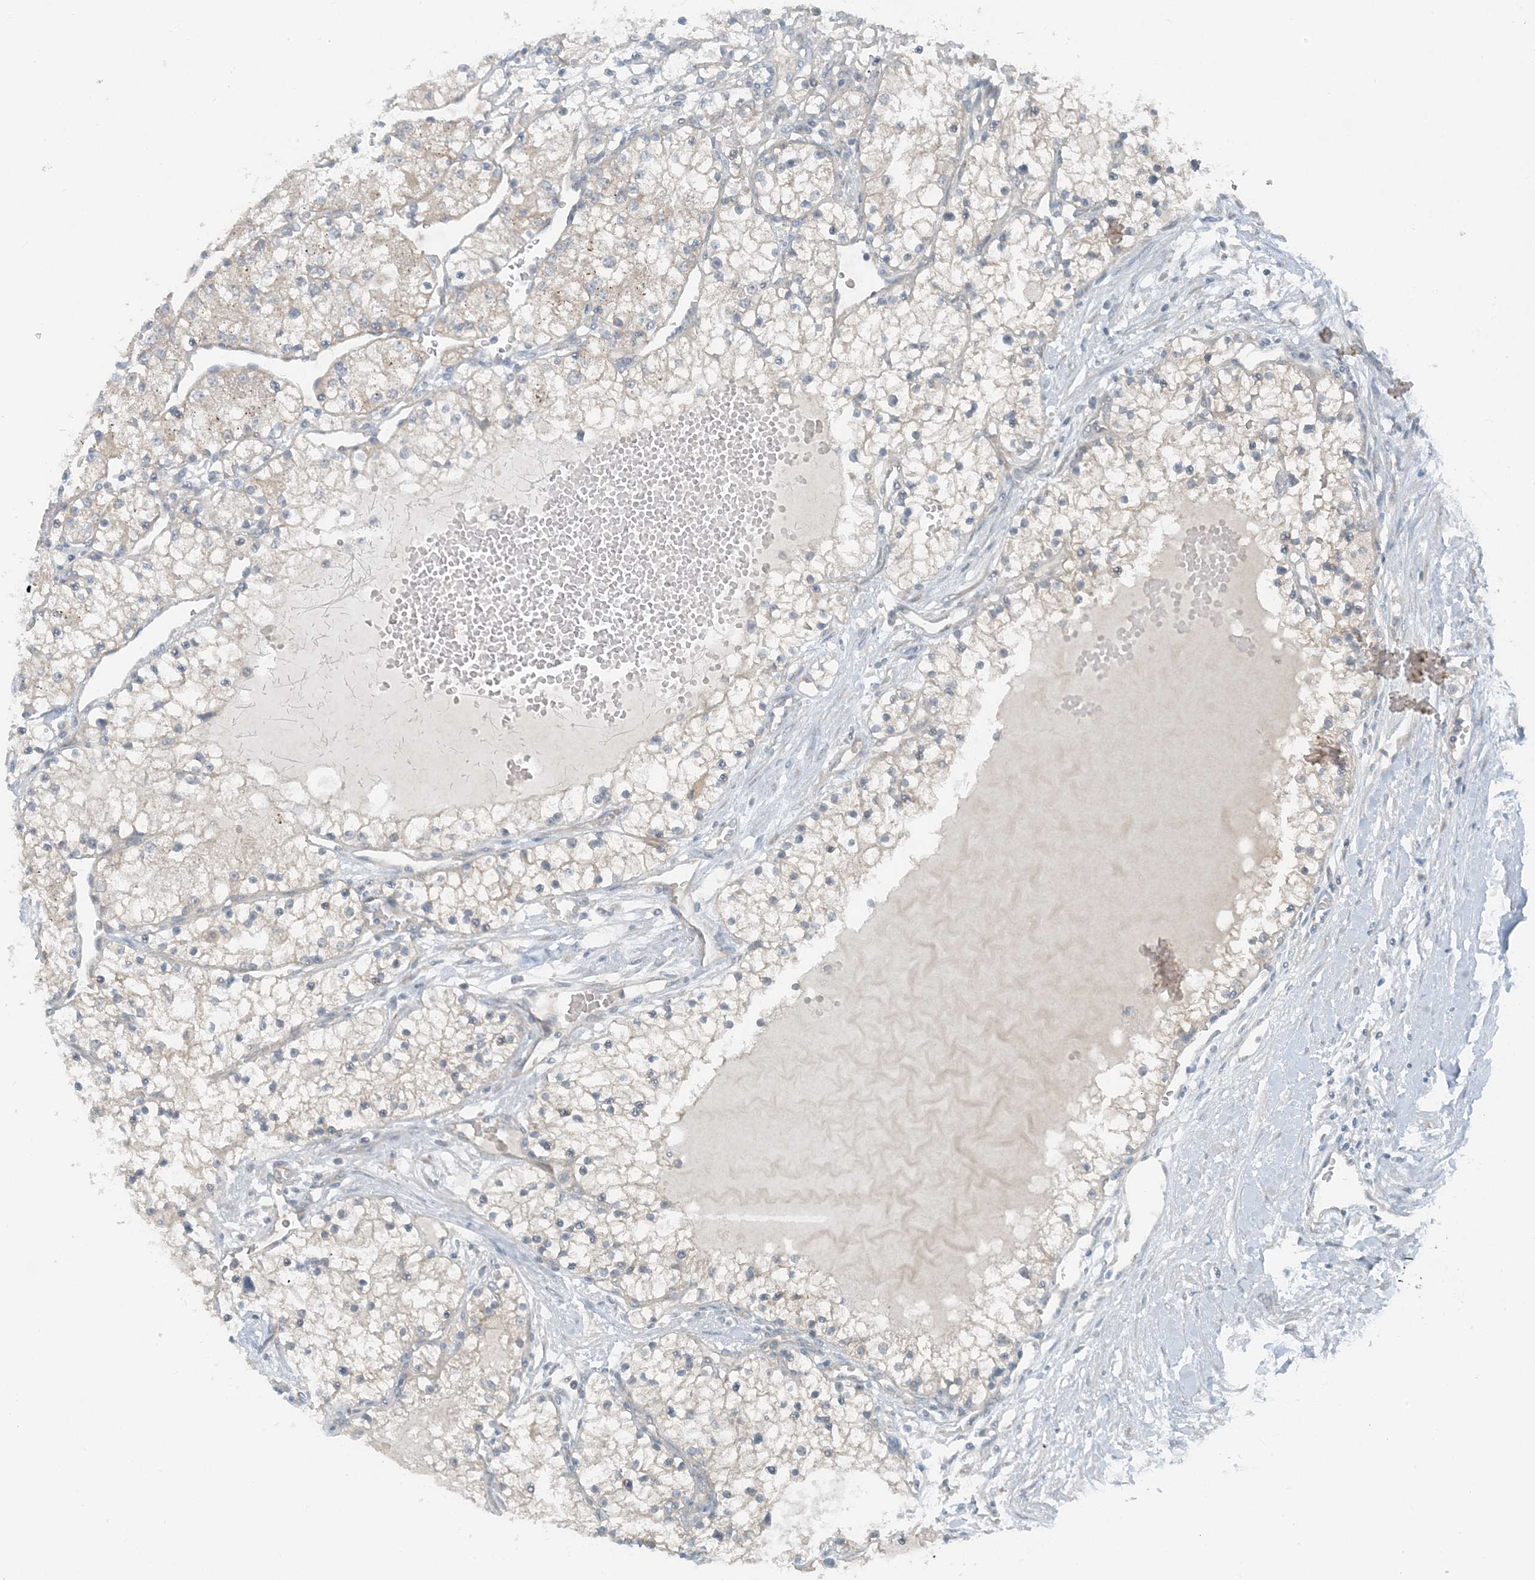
{"staining": {"intensity": "weak", "quantity": "<25%", "location": "cytoplasmic/membranous"}, "tissue": "renal cancer", "cell_type": "Tumor cells", "image_type": "cancer", "snomed": [{"axis": "morphology", "description": "Normal tissue, NOS"}, {"axis": "morphology", "description": "Adenocarcinoma, NOS"}, {"axis": "topography", "description": "Kidney"}], "caption": "This is an immunohistochemistry photomicrograph of renal cancer. There is no staining in tumor cells.", "gene": "MITD1", "patient": {"sex": "male", "age": 68}}